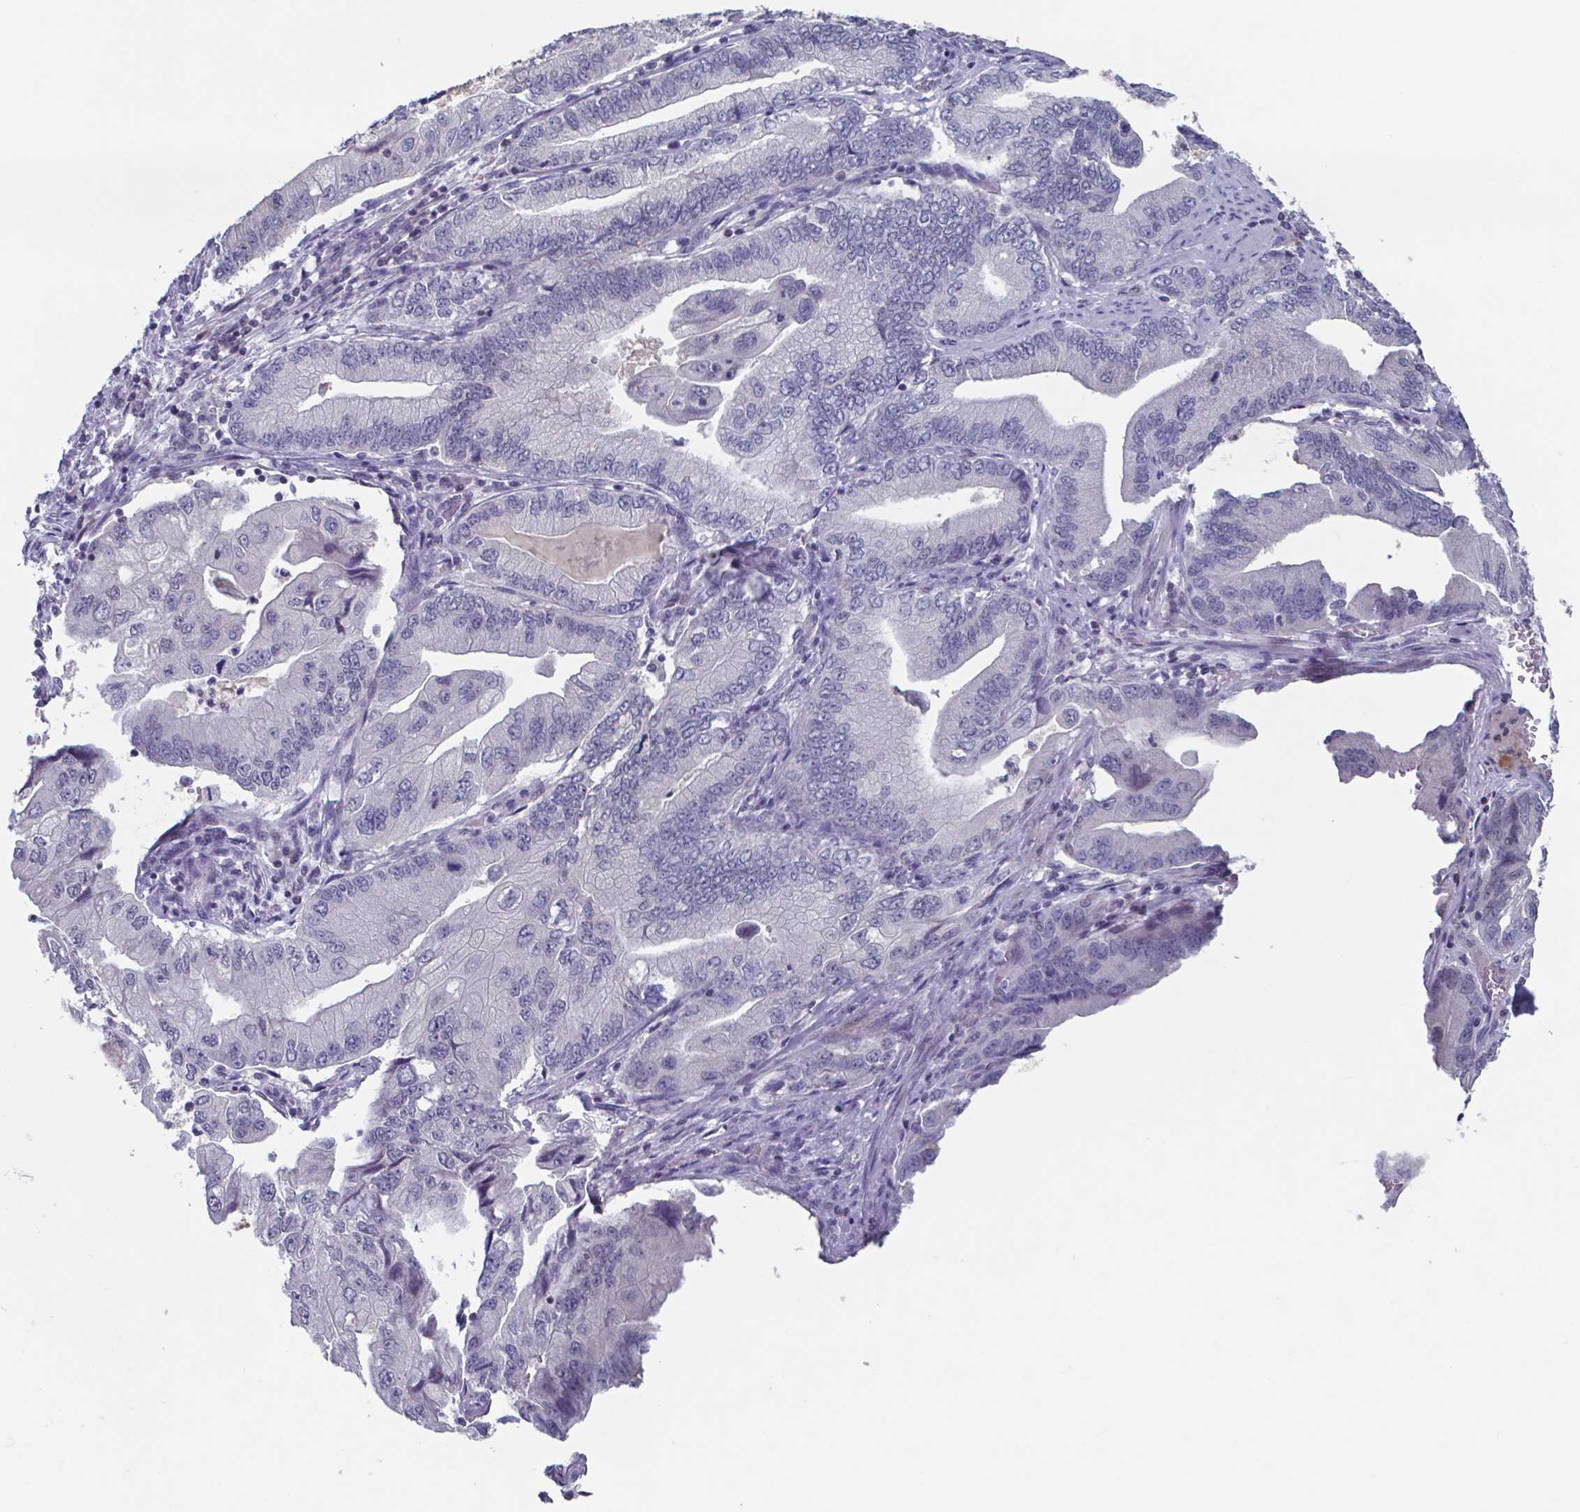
{"staining": {"intensity": "negative", "quantity": "none", "location": "none"}, "tissue": "stomach cancer", "cell_type": "Tumor cells", "image_type": "cancer", "snomed": [{"axis": "morphology", "description": "Adenocarcinoma, NOS"}, {"axis": "topography", "description": "Pancreas"}, {"axis": "topography", "description": "Stomach, upper"}], "caption": "DAB immunohistochemical staining of human stomach cancer (adenocarcinoma) shows no significant expression in tumor cells. The staining was performed using DAB to visualize the protein expression in brown, while the nuclei were stained in blue with hematoxylin (Magnification: 20x).", "gene": "TDP2", "patient": {"sex": "male", "age": 77}}